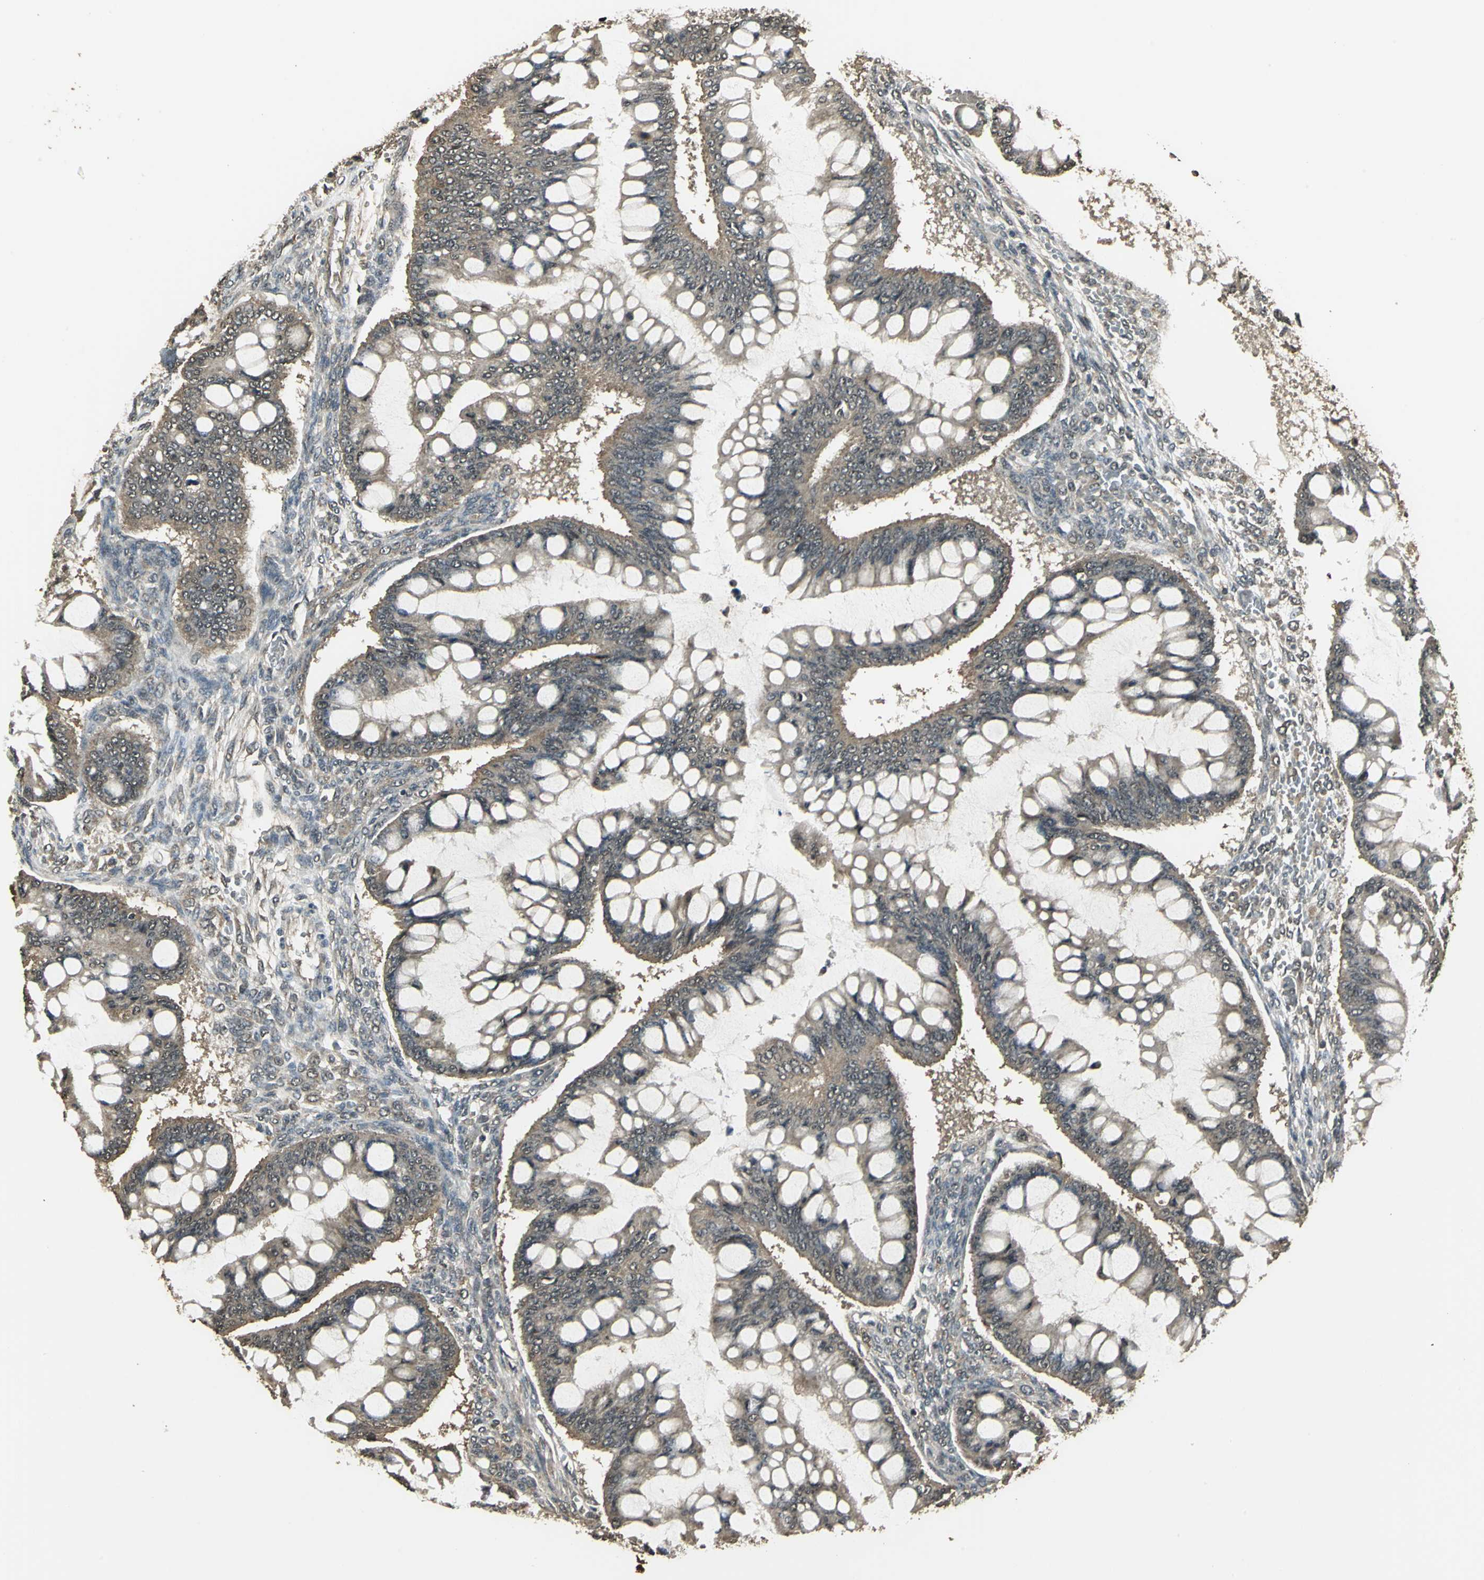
{"staining": {"intensity": "weak", "quantity": "25%-75%", "location": "cytoplasmic/membranous"}, "tissue": "ovarian cancer", "cell_type": "Tumor cells", "image_type": "cancer", "snomed": [{"axis": "morphology", "description": "Cystadenocarcinoma, mucinous, NOS"}, {"axis": "topography", "description": "Ovary"}], "caption": "Immunohistochemical staining of ovarian cancer shows low levels of weak cytoplasmic/membranous protein staining in about 25%-75% of tumor cells. The staining was performed using DAB, with brown indicating positive protein expression. Nuclei are stained blue with hematoxylin.", "gene": "UCHL5", "patient": {"sex": "female", "age": 73}}